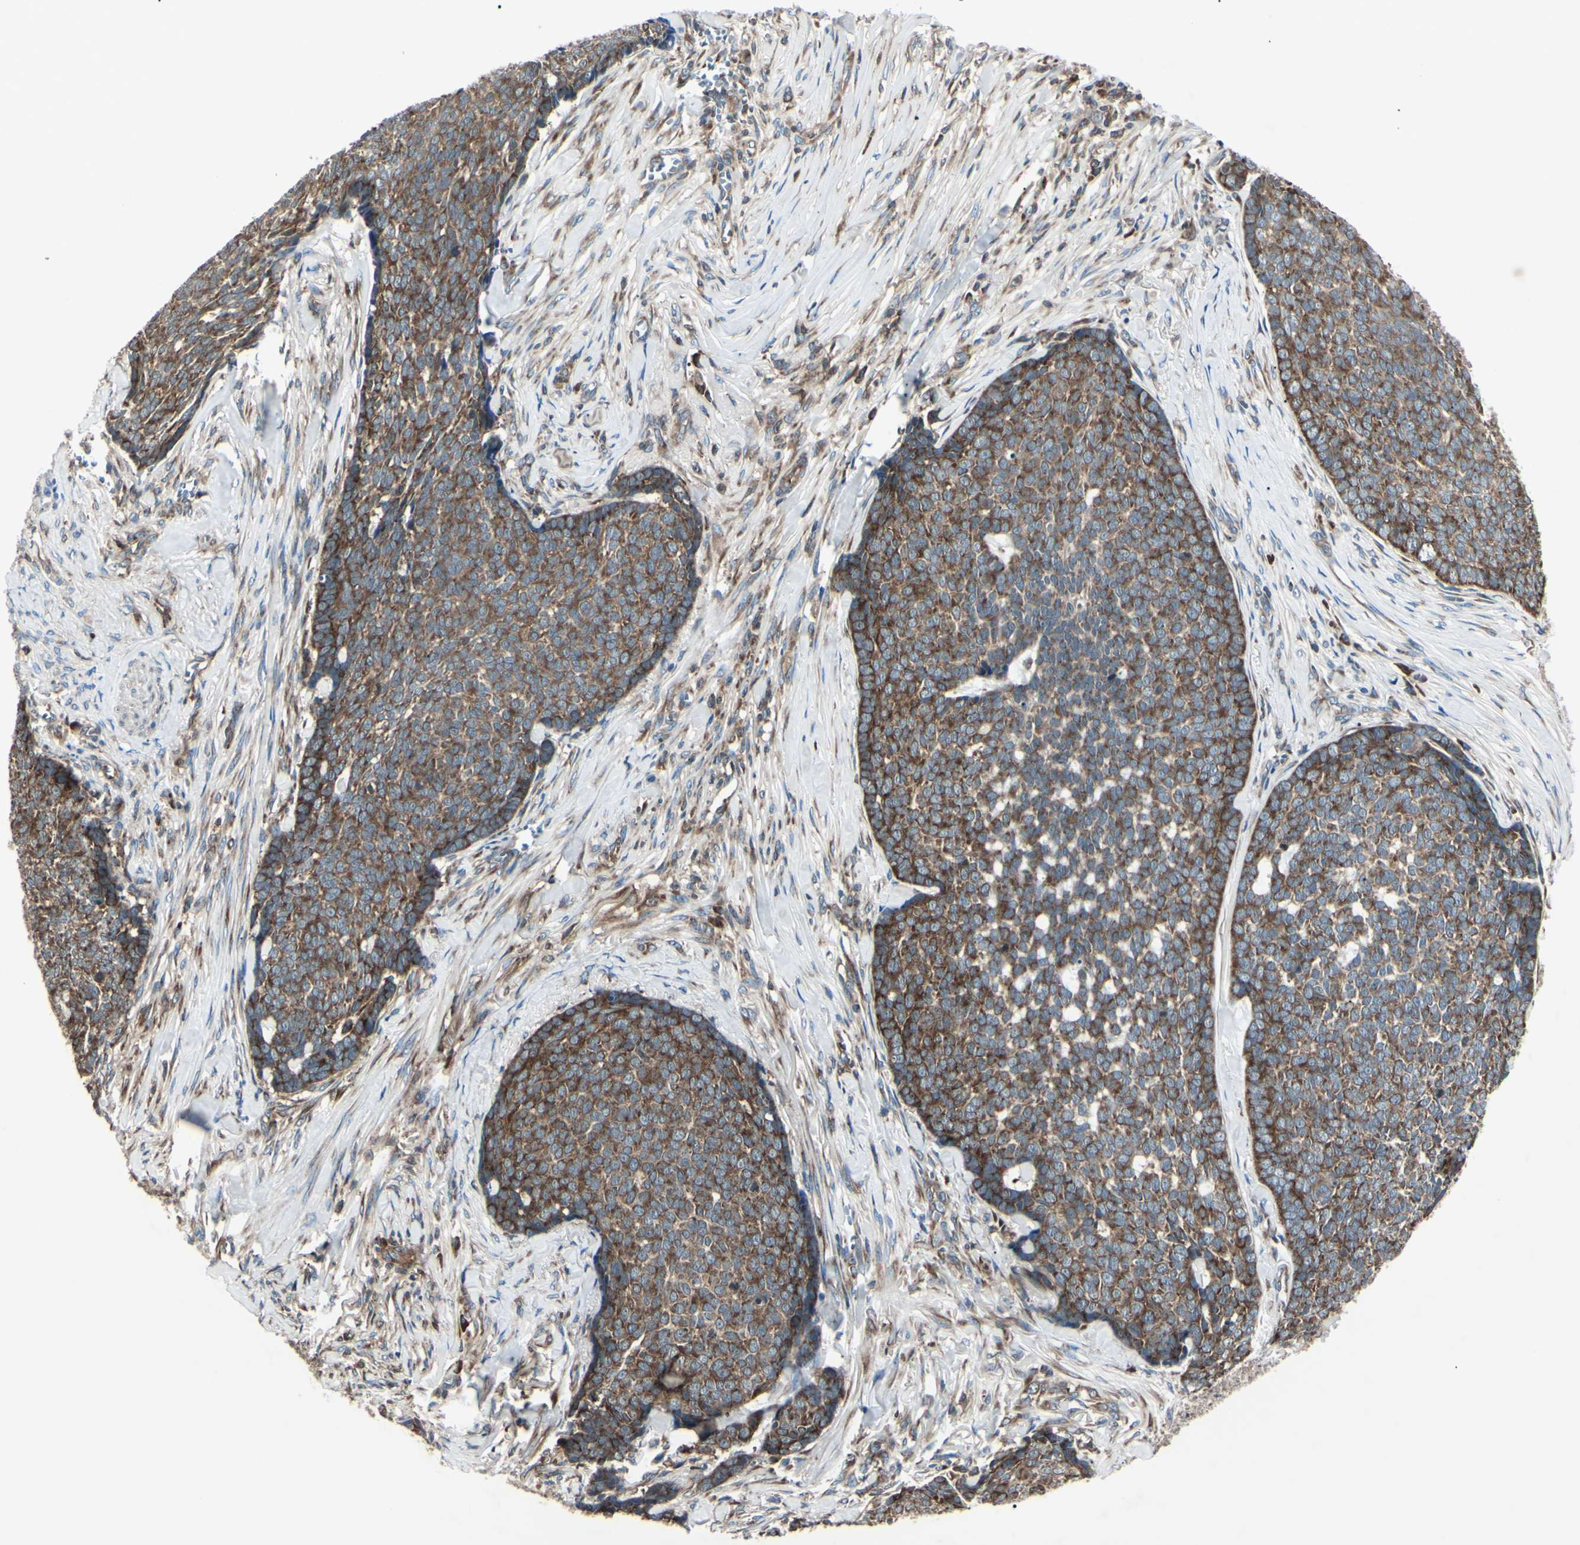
{"staining": {"intensity": "strong", "quantity": ">75%", "location": "cytoplasmic/membranous"}, "tissue": "skin cancer", "cell_type": "Tumor cells", "image_type": "cancer", "snomed": [{"axis": "morphology", "description": "Basal cell carcinoma"}, {"axis": "topography", "description": "Skin"}], "caption": "Approximately >75% of tumor cells in human skin basal cell carcinoma show strong cytoplasmic/membranous protein expression as visualized by brown immunohistochemical staining.", "gene": "MAPRE1", "patient": {"sex": "male", "age": 84}}